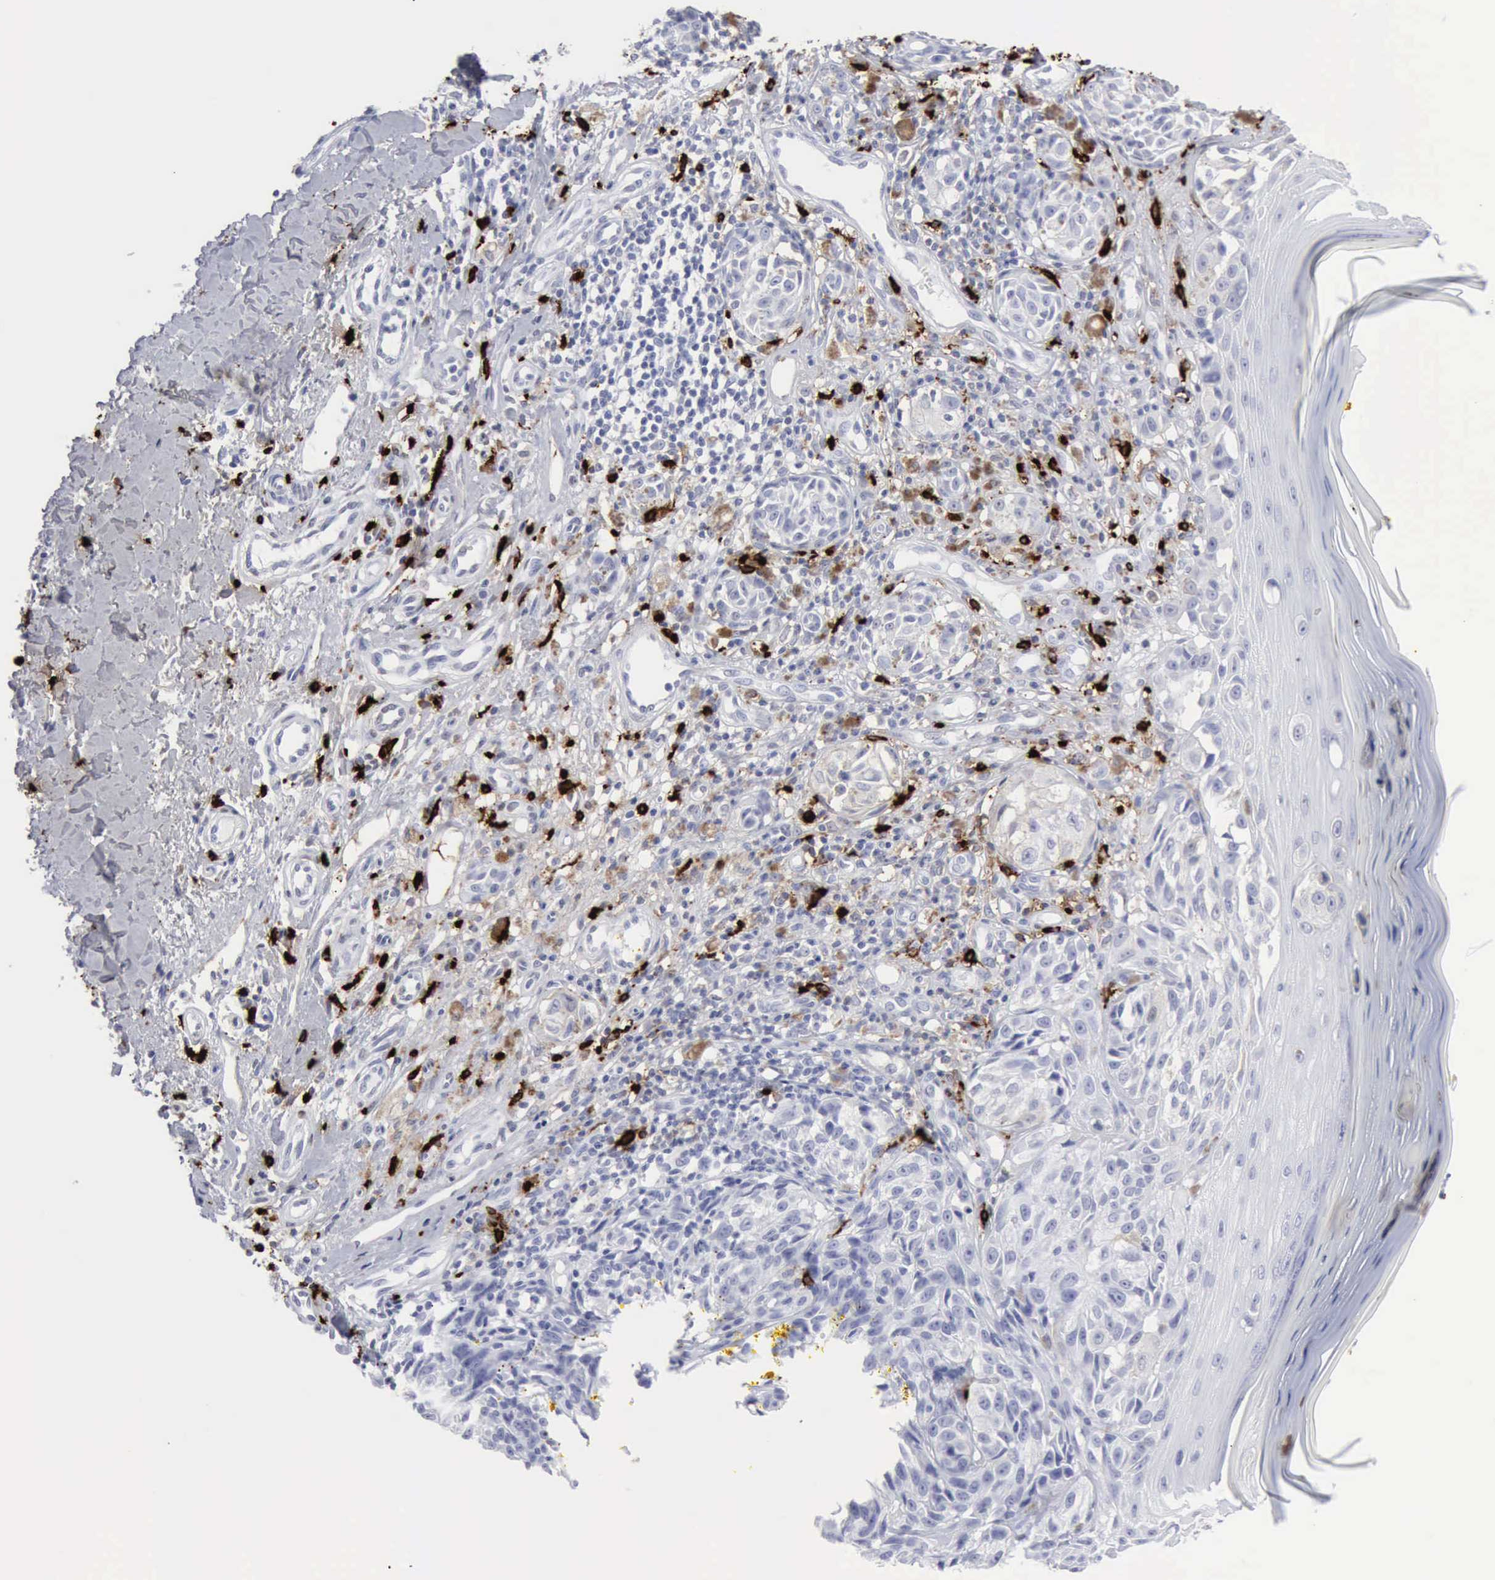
{"staining": {"intensity": "negative", "quantity": "none", "location": "none"}, "tissue": "melanoma", "cell_type": "Tumor cells", "image_type": "cancer", "snomed": [{"axis": "morphology", "description": "Malignant melanoma, NOS"}, {"axis": "topography", "description": "Skin"}], "caption": "There is no significant positivity in tumor cells of melanoma. Nuclei are stained in blue.", "gene": "CMA1", "patient": {"sex": "male", "age": 67}}